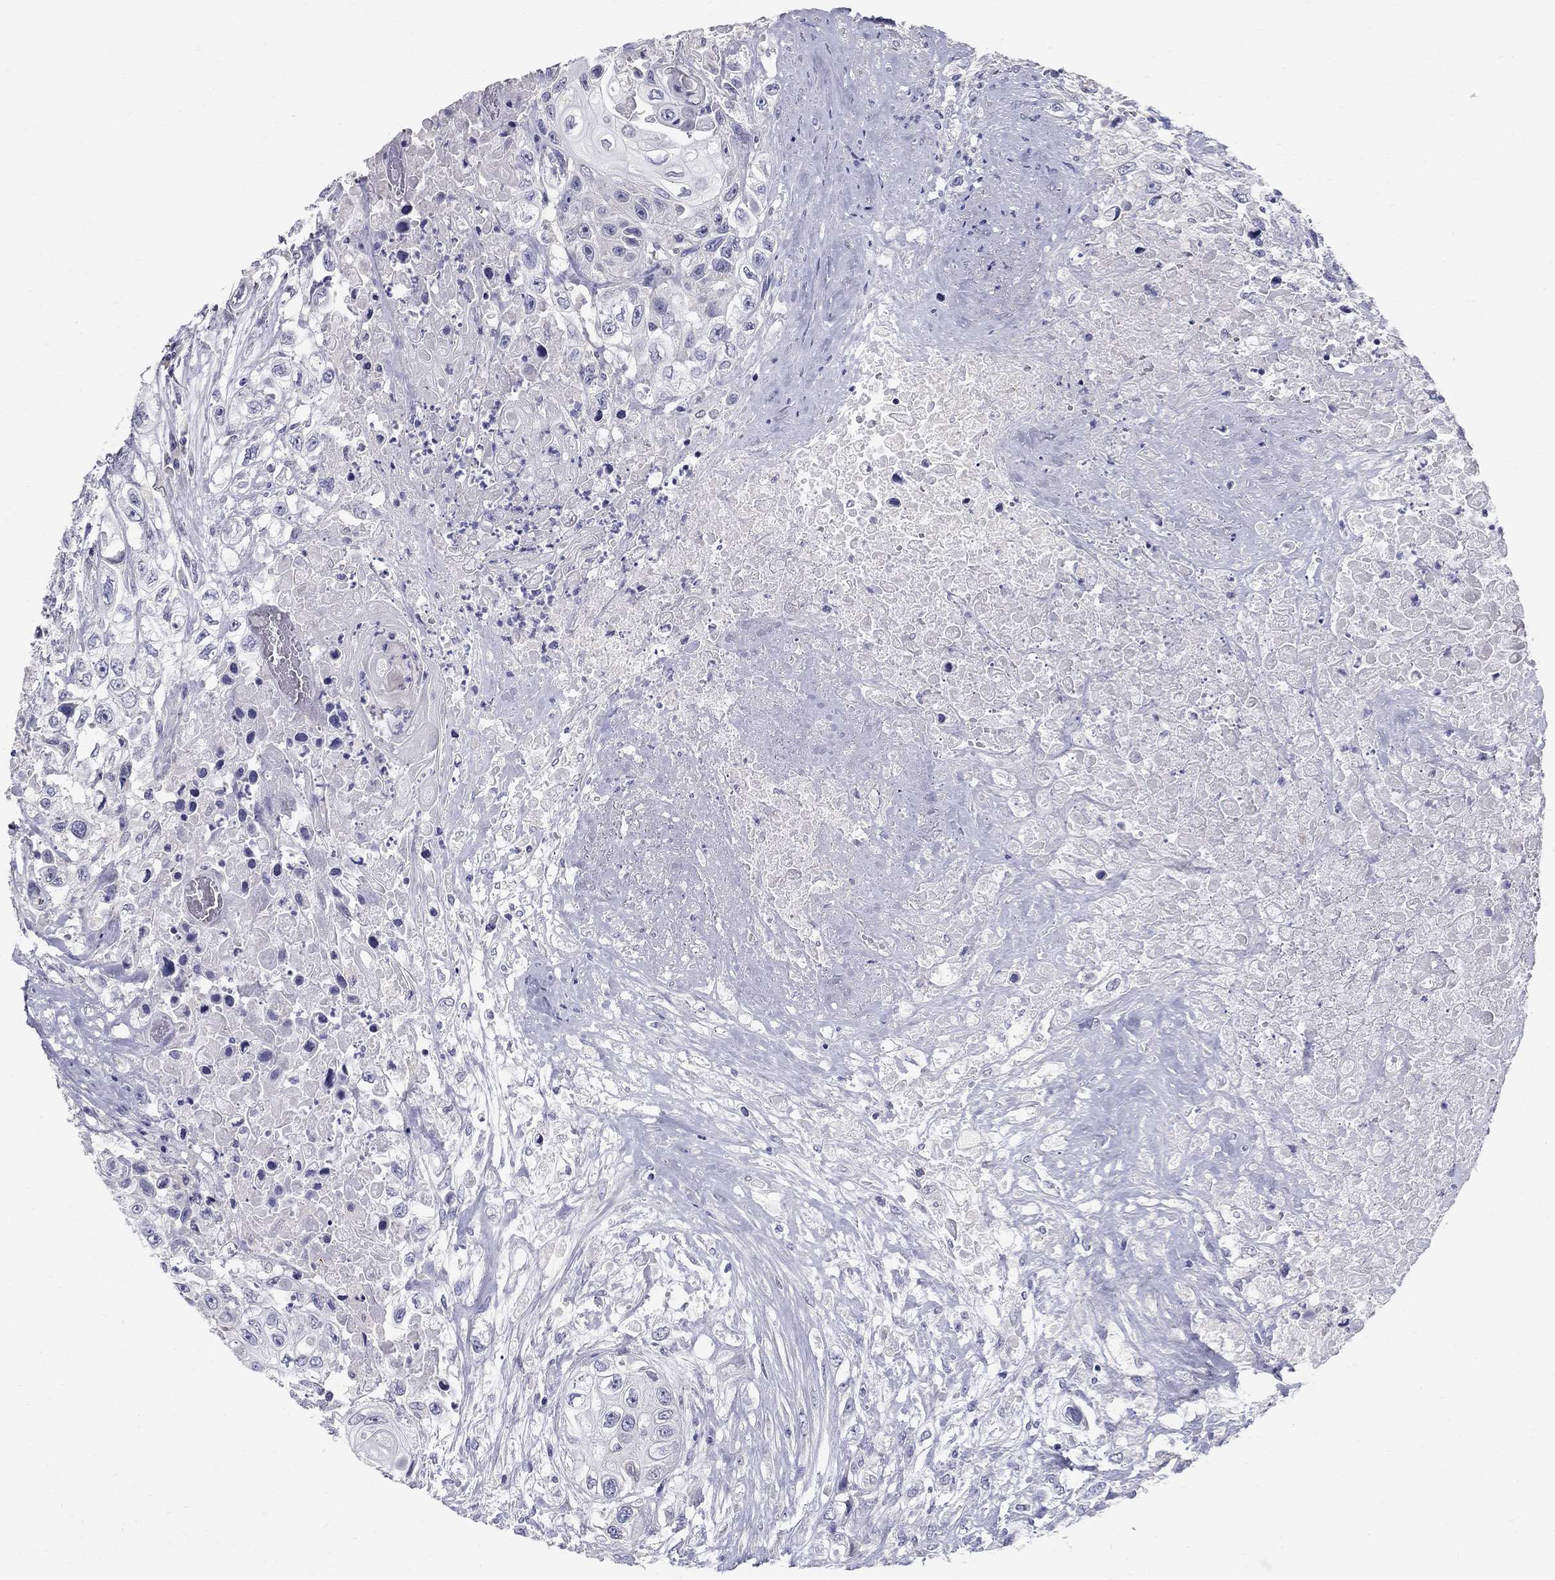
{"staining": {"intensity": "negative", "quantity": "none", "location": "none"}, "tissue": "urothelial cancer", "cell_type": "Tumor cells", "image_type": "cancer", "snomed": [{"axis": "morphology", "description": "Urothelial carcinoma, High grade"}, {"axis": "topography", "description": "Urinary bladder"}], "caption": "IHC micrograph of neoplastic tissue: human urothelial carcinoma (high-grade) stained with DAB displays no significant protein staining in tumor cells.", "gene": "TP53TG5", "patient": {"sex": "female", "age": 56}}